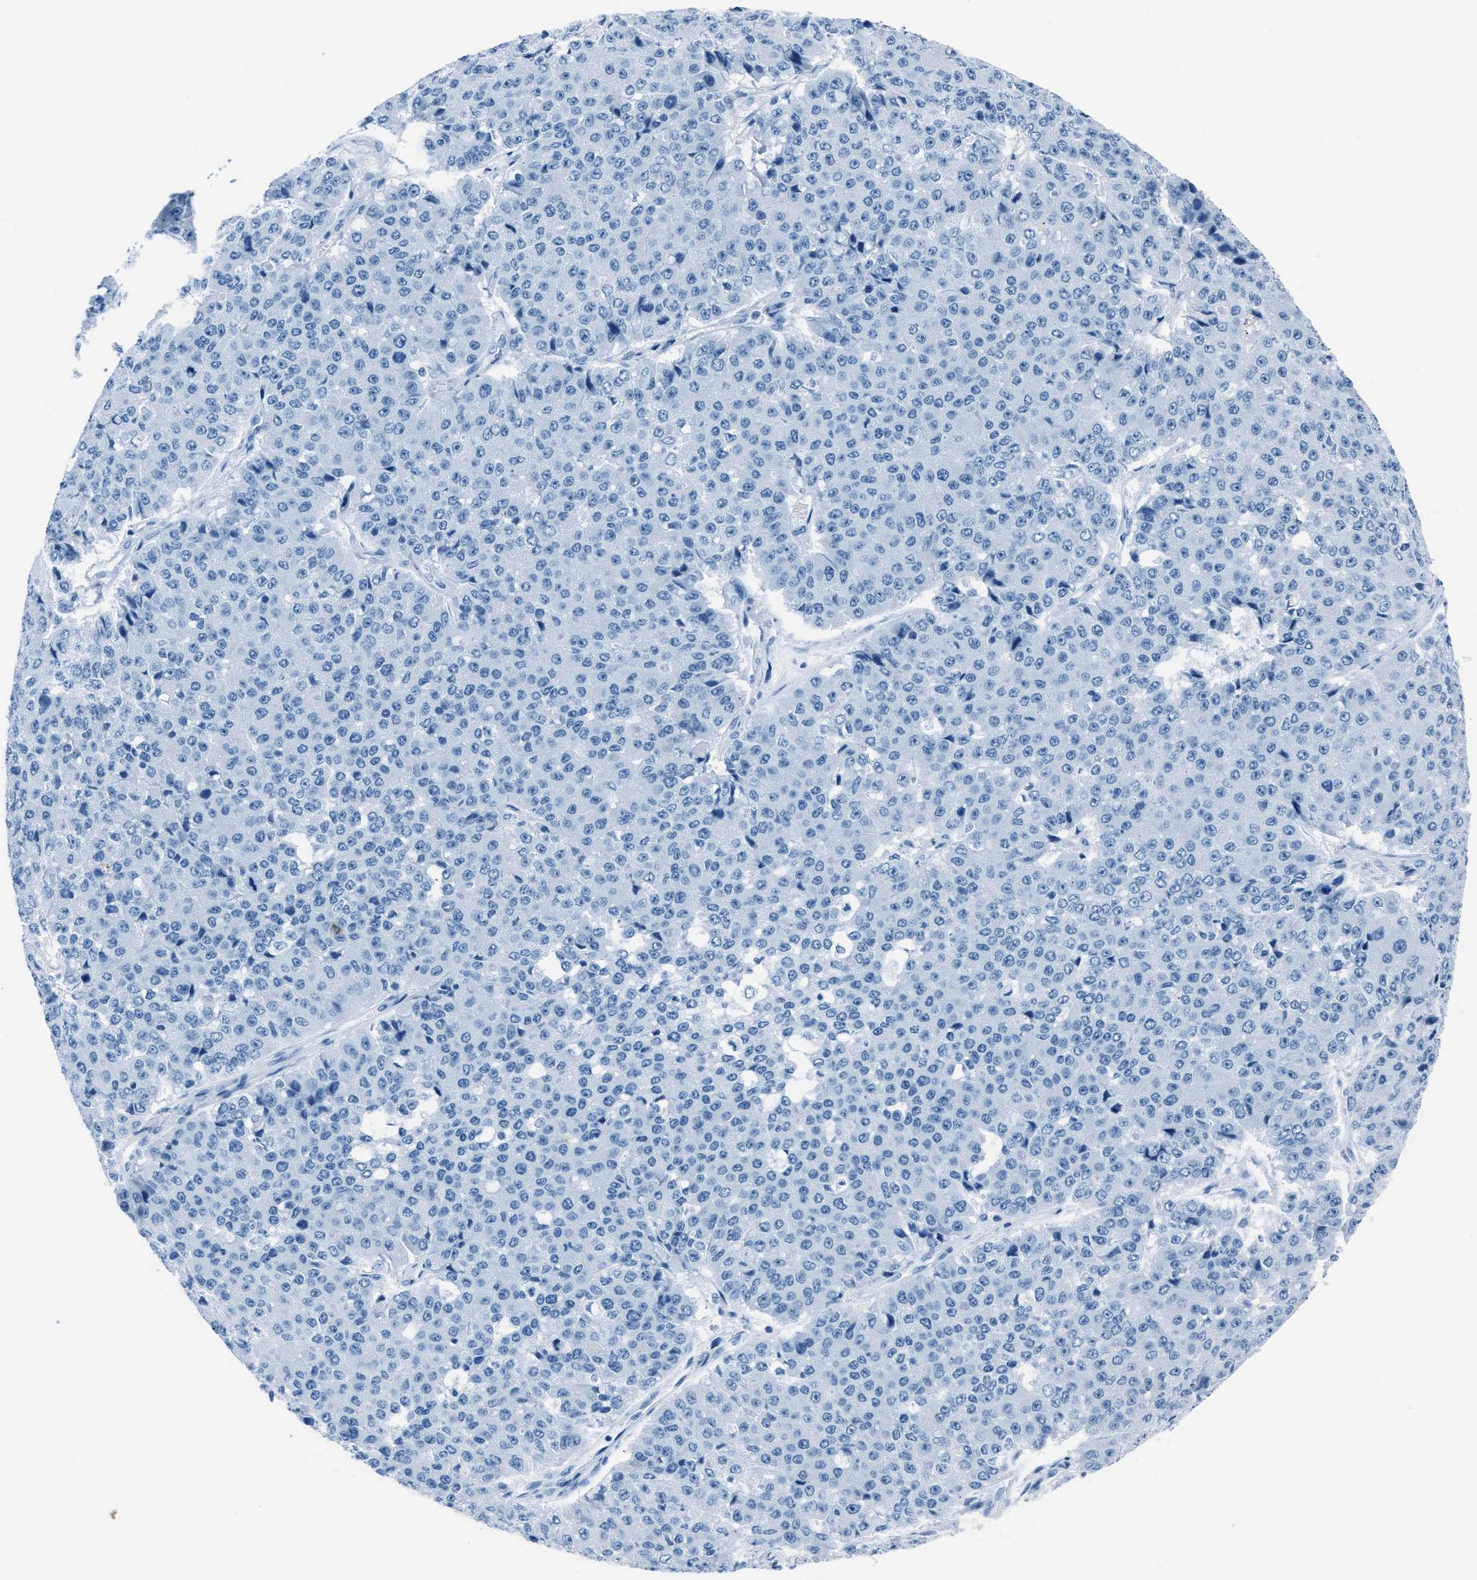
{"staining": {"intensity": "negative", "quantity": "none", "location": "none"}, "tissue": "pancreatic cancer", "cell_type": "Tumor cells", "image_type": "cancer", "snomed": [{"axis": "morphology", "description": "Adenocarcinoma, NOS"}, {"axis": "topography", "description": "Pancreas"}], "caption": "Image shows no protein staining in tumor cells of adenocarcinoma (pancreatic) tissue.", "gene": "S100P", "patient": {"sex": "male", "age": 50}}